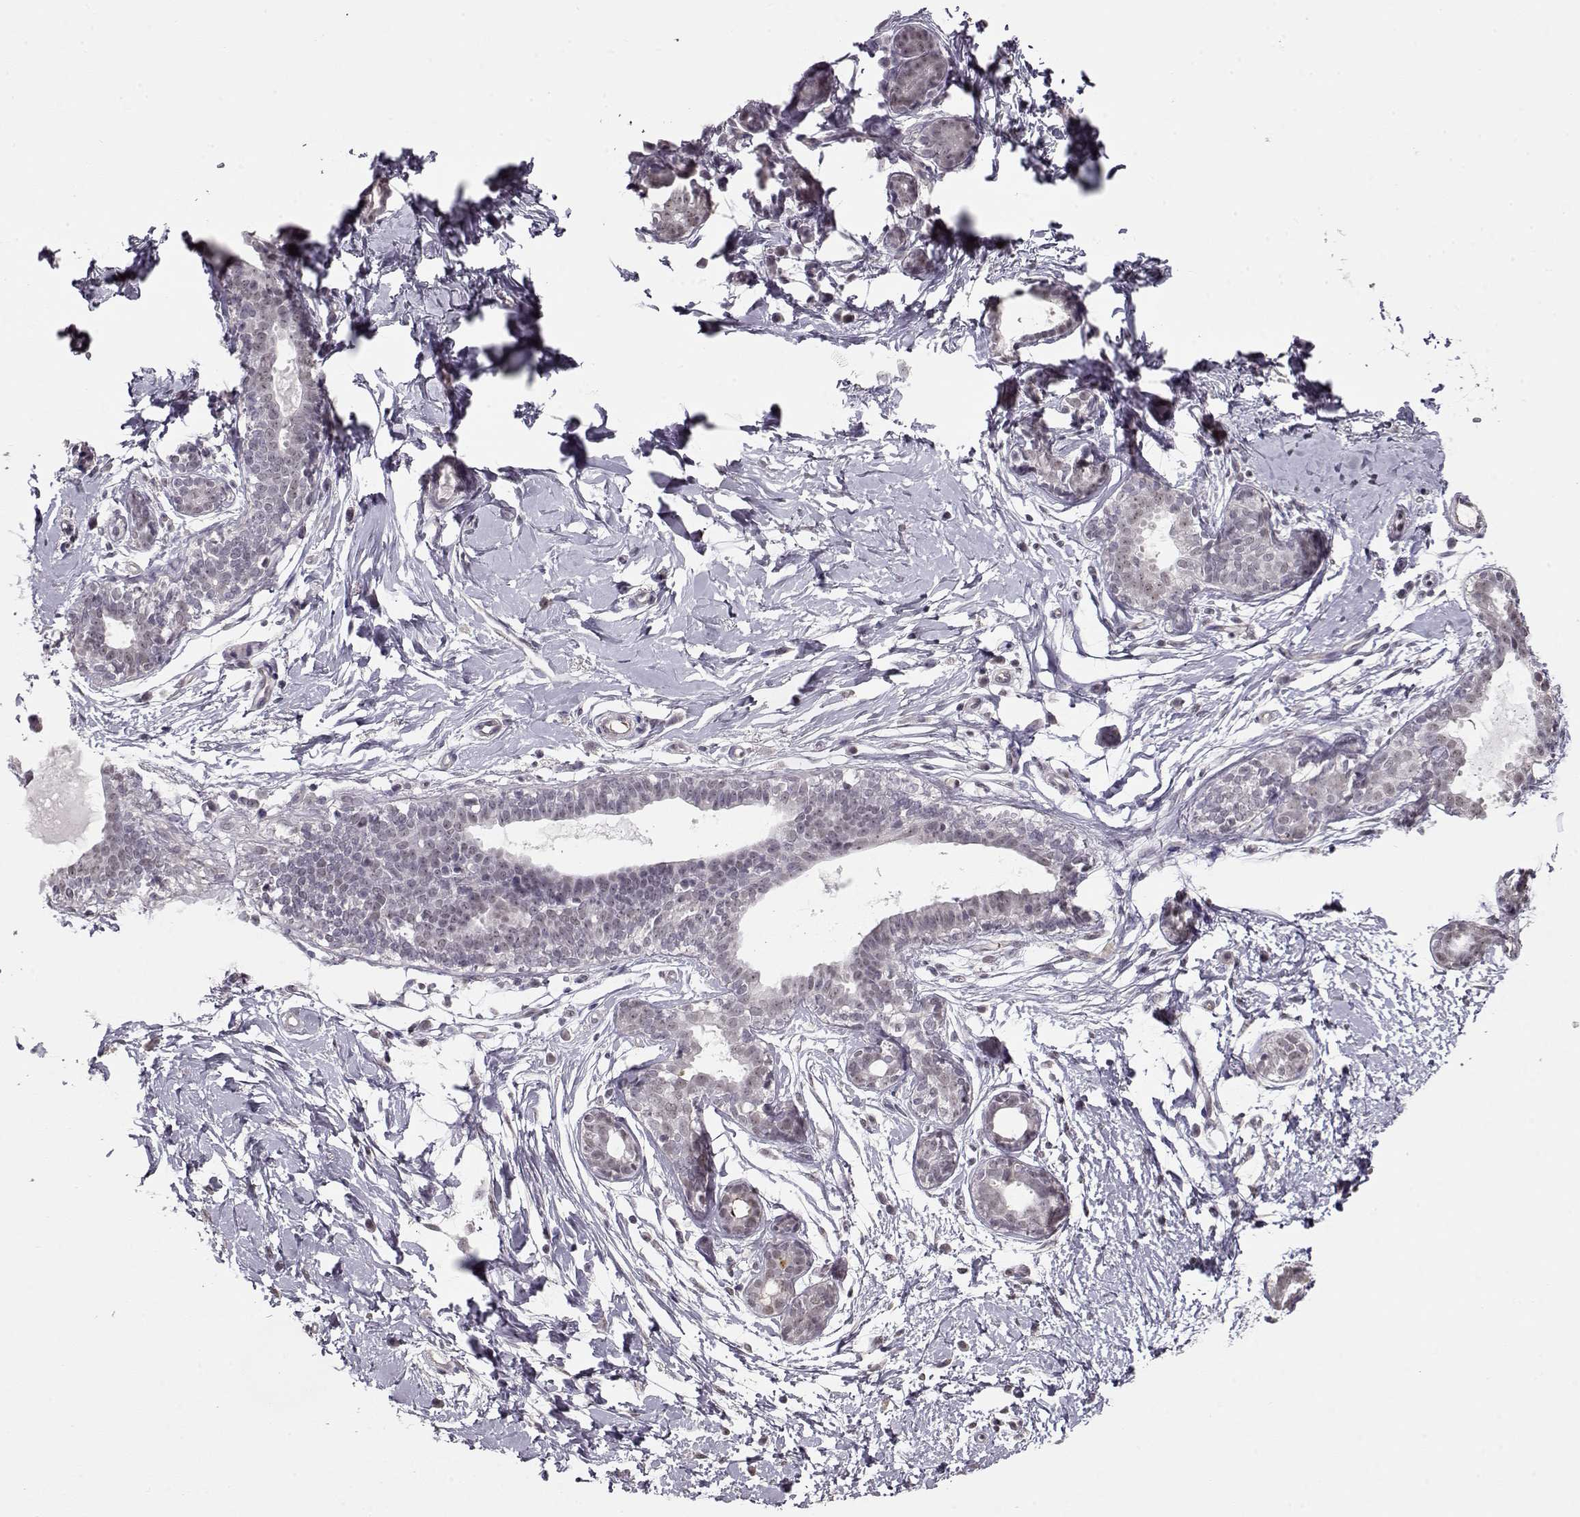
{"staining": {"intensity": "negative", "quantity": "none", "location": "none"}, "tissue": "breast", "cell_type": "Adipocytes", "image_type": "normal", "snomed": [{"axis": "morphology", "description": "Normal tissue, NOS"}, {"axis": "topography", "description": "Breast"}], "caption": "Immunohistochemical staining of benign human breast displays no significant positivity in adipocytes.", "gene": "PCP4", "patient": {"sex": "female", "age": 37}}